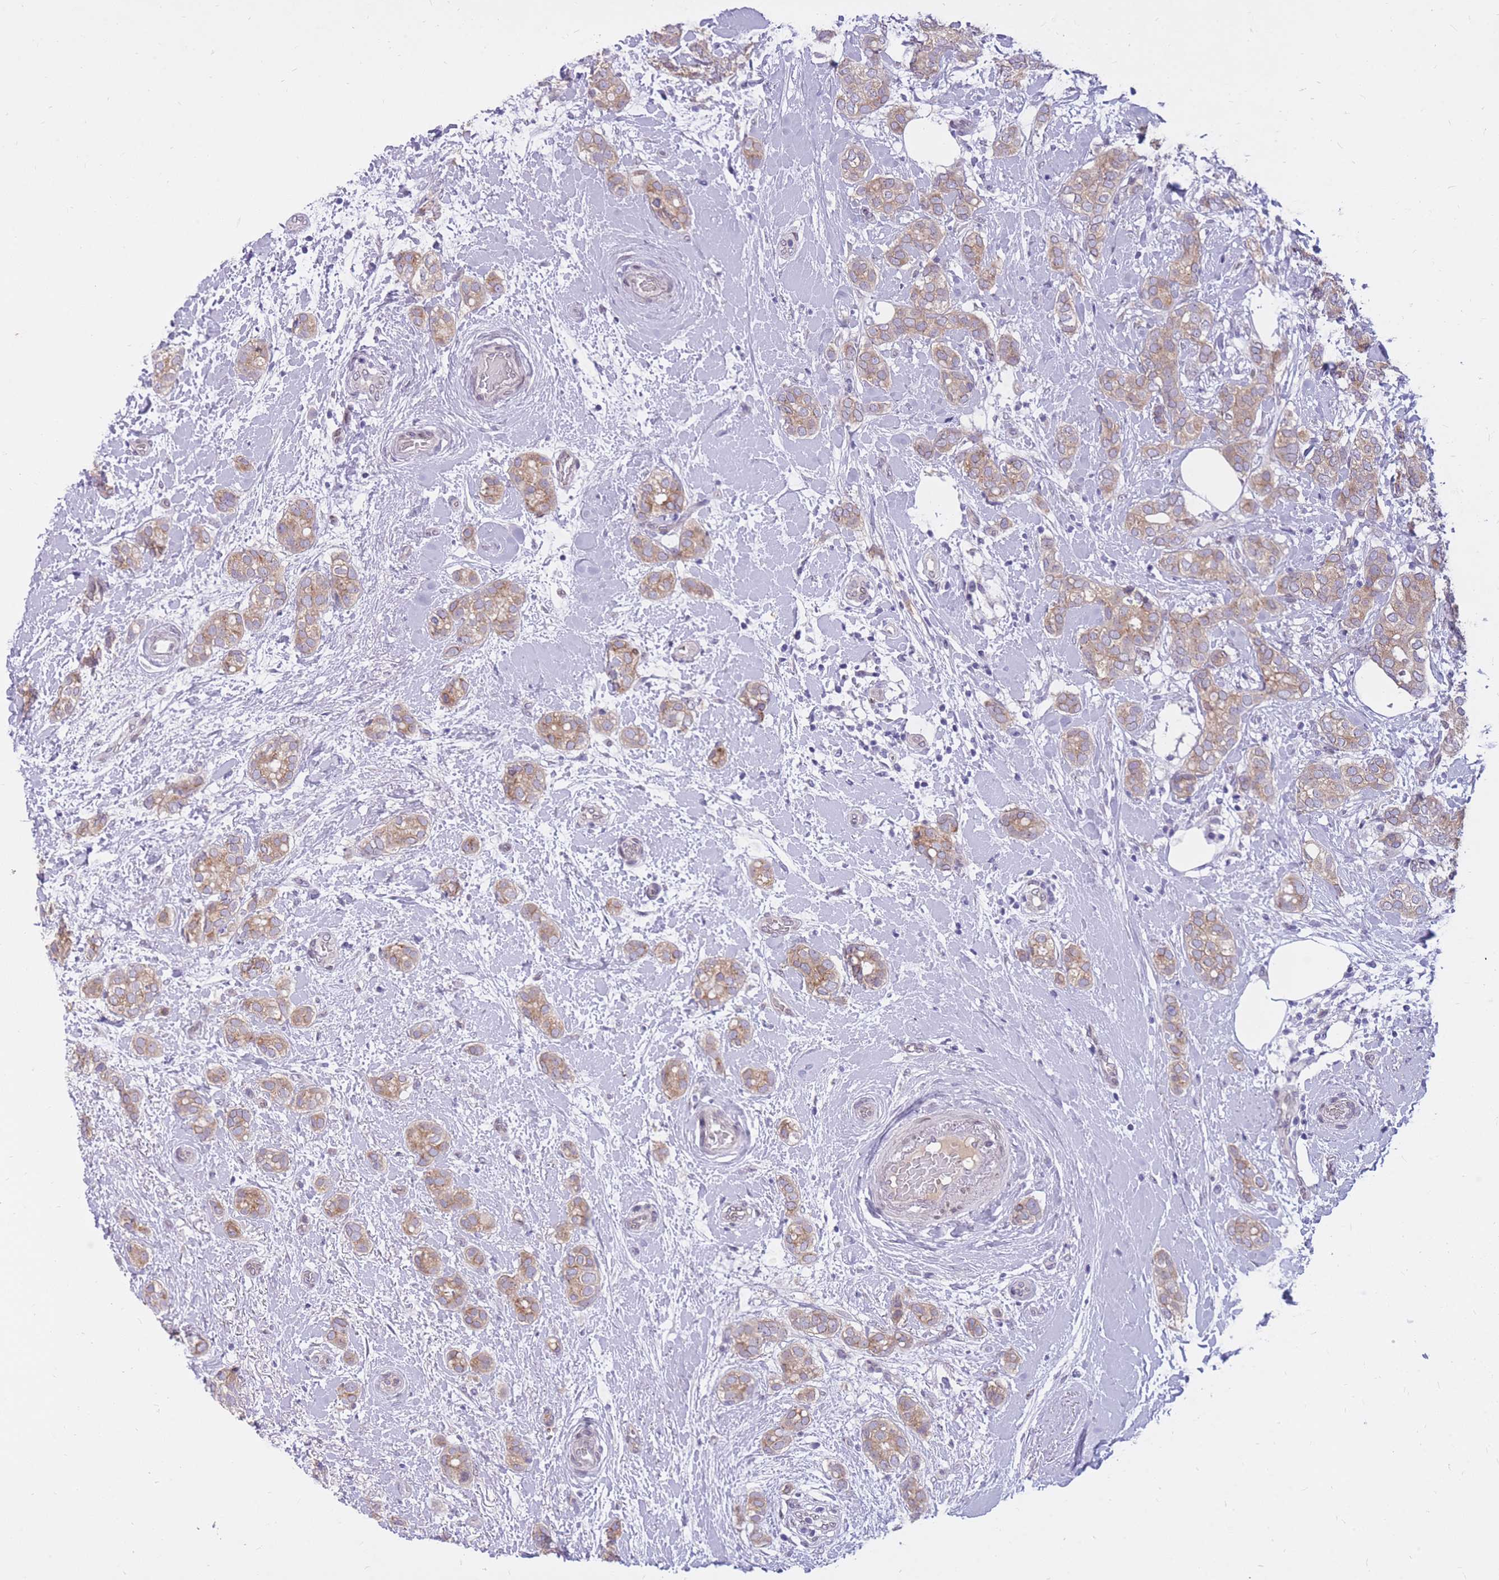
{"staining": {"intensity": "moderate", "quantity": ">75%", "location": "cytoplasmic/membranous"}, "tissue": "breast cancer", "cell_type": "Tumor cells", "image_type": "cancer", "snomed": [{"axis": "morphology", "description": "Duct carcinoma"}, {"axis": "topography", "description": "Breast"}], "caption": "The micrograph displays staining of breast cancer, revealing moderate cytoplasmic/membranous protein expression (brown color) within tumor cells.", "gene": "HOOK2", "patient": {"sex": "female", "age": 73}}